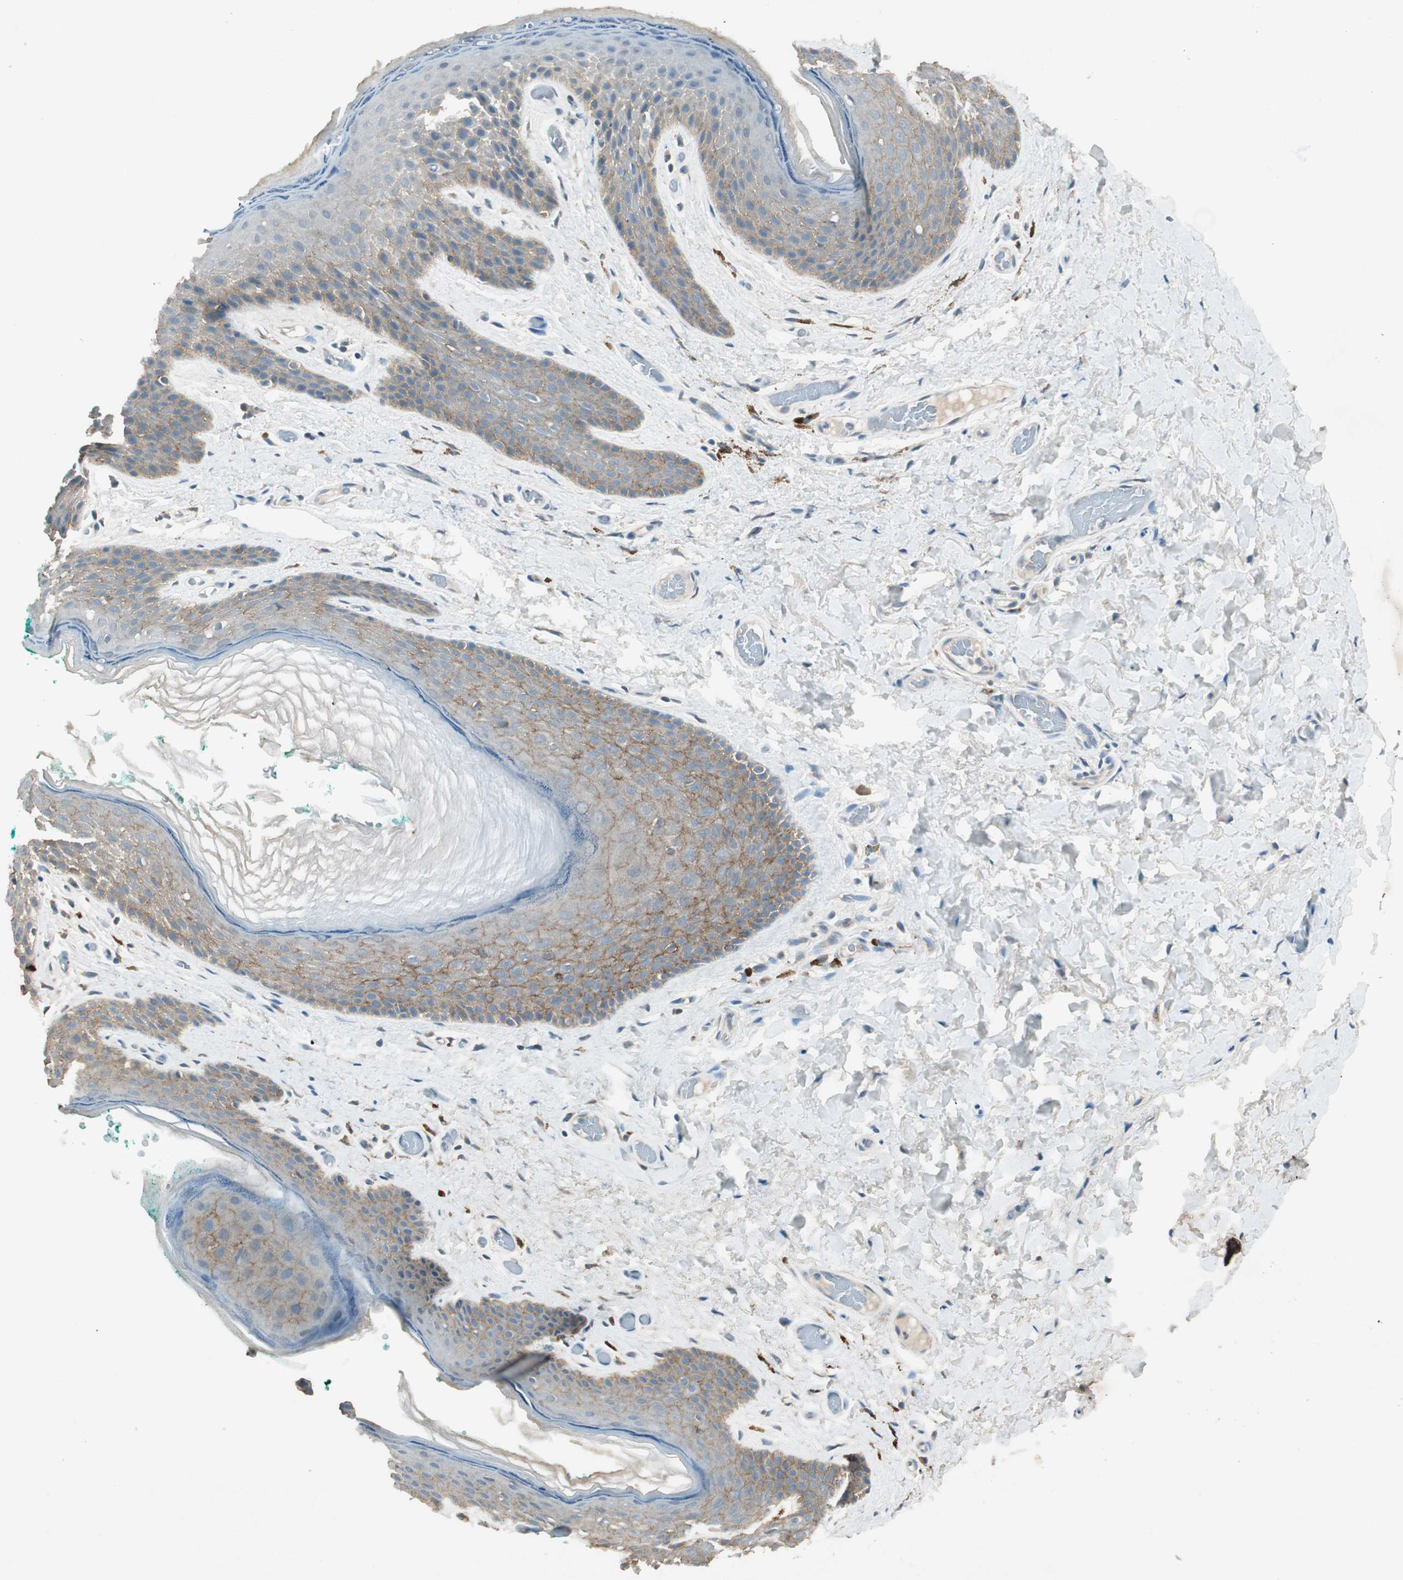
{"staining": {"intensity": "weak", "quantity": "25%-75%", "location": "cytoplasmic/membranous"}, "tissue": "skin", "cell_type": "Epidermal cells", "image_type": "normal", "snomed": [{"axis": "morphology", "description": "Normal tissue, NOS"}, {"axis": "topography", "description": "Anal"}], "caption": "This image displays immunohistochemistry staining of benign skin, with low weak cytoplasmic/membranous positivity in about 25%-75% of epidermal cells.", "gene": "NKAIN1", "patient": {"sex": "male", "age": 74}}